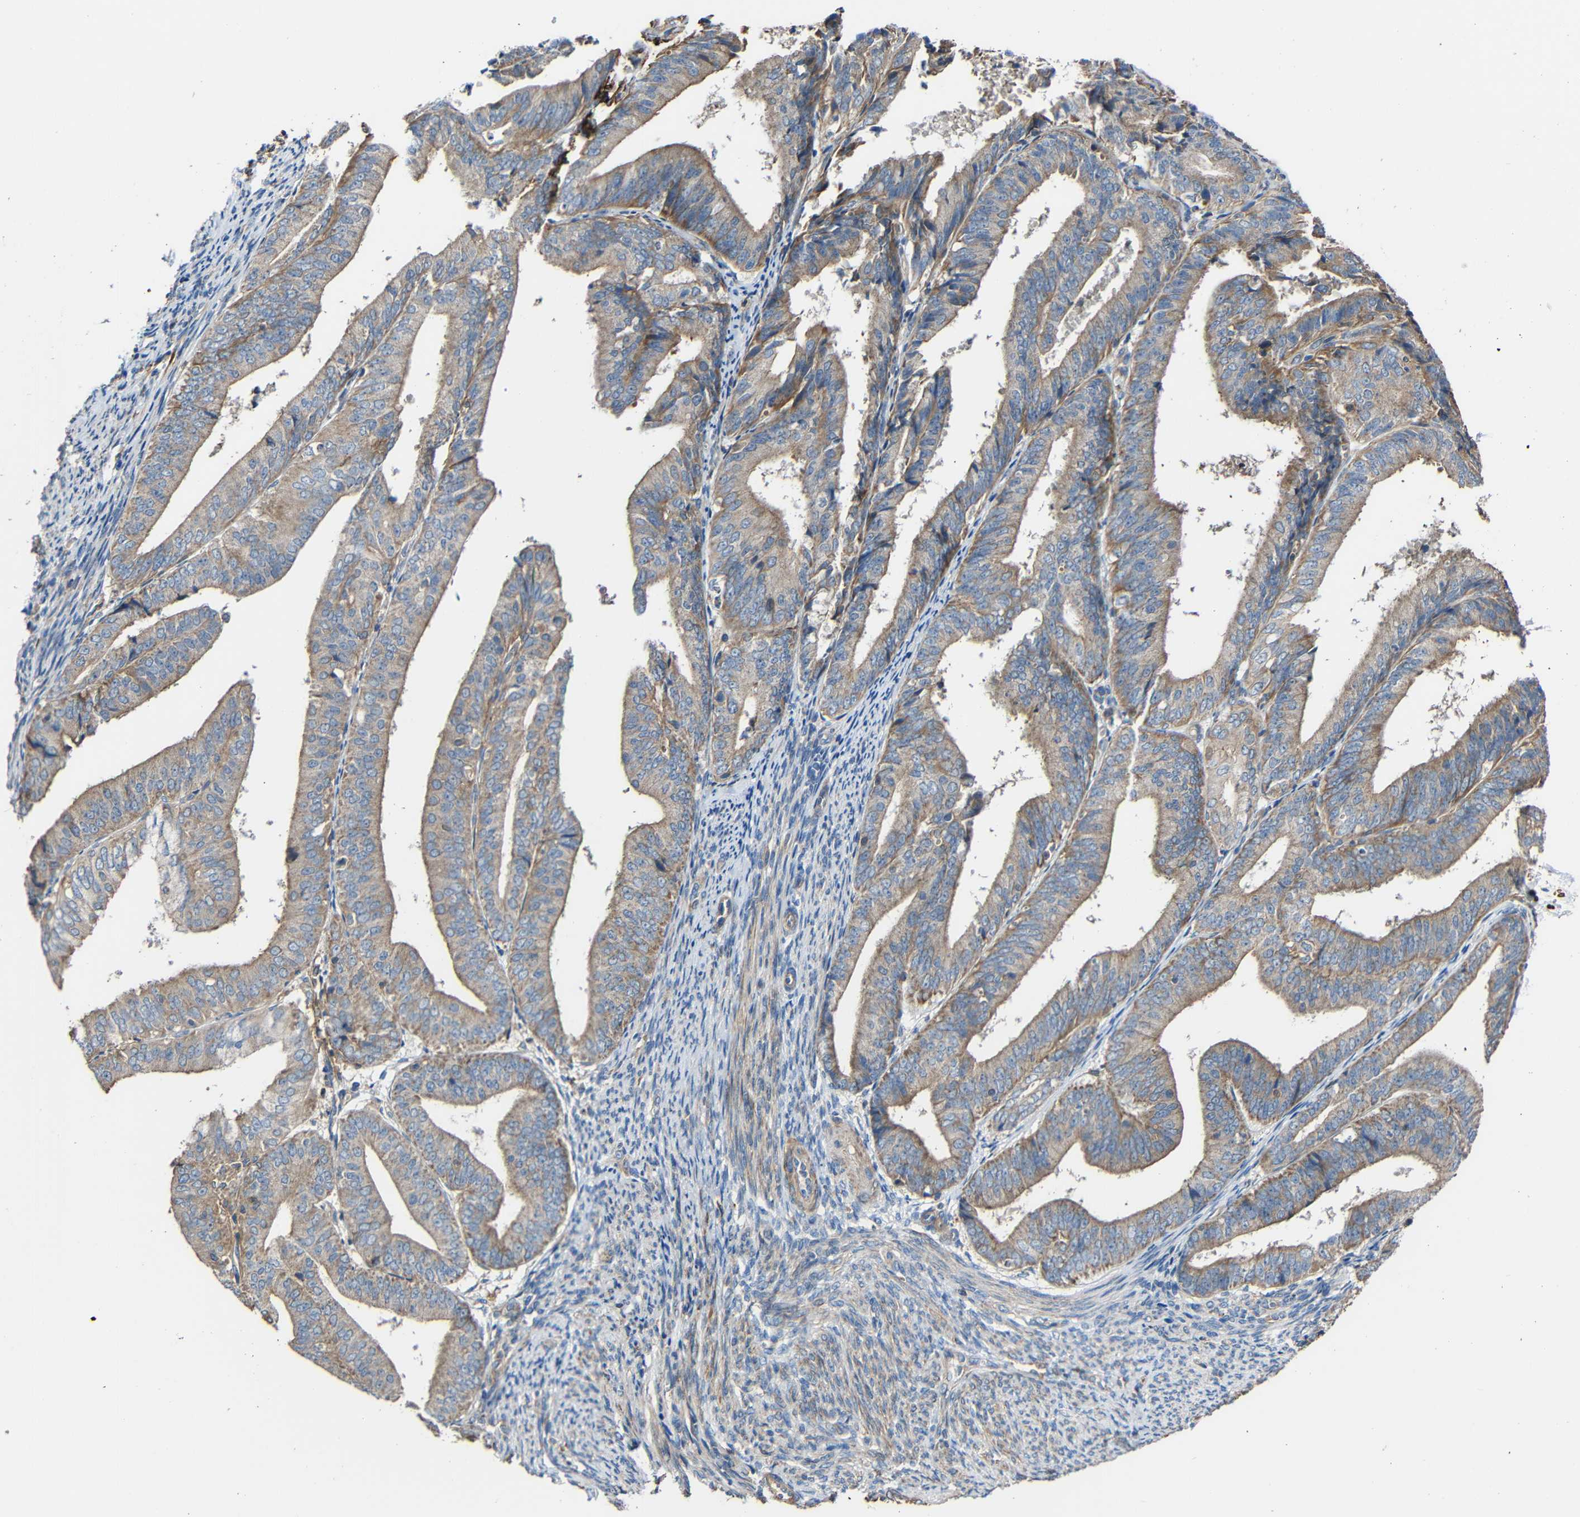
{"staining": {"intensity": "weak", "quantity": "25%-75%", "location": "cytoplasmic/membranous"}, "tissue": "endometrial cancer", "cell_type": "Tumor cells", "image_type": "cancer", "snomed": [{"axis": "morphology", "description": "Adenocarcinoma, NOS"}, {"axis": "topography", "description": "Endometrium"}], "caption": "This is an image of IHC staining of adenocarcinoma (endometrial), which shows weak expression in the cytoplasmic/membranous of tumor cells.", "gene": "RHOT2", "patient": {"sex": "female", "age": 63}}